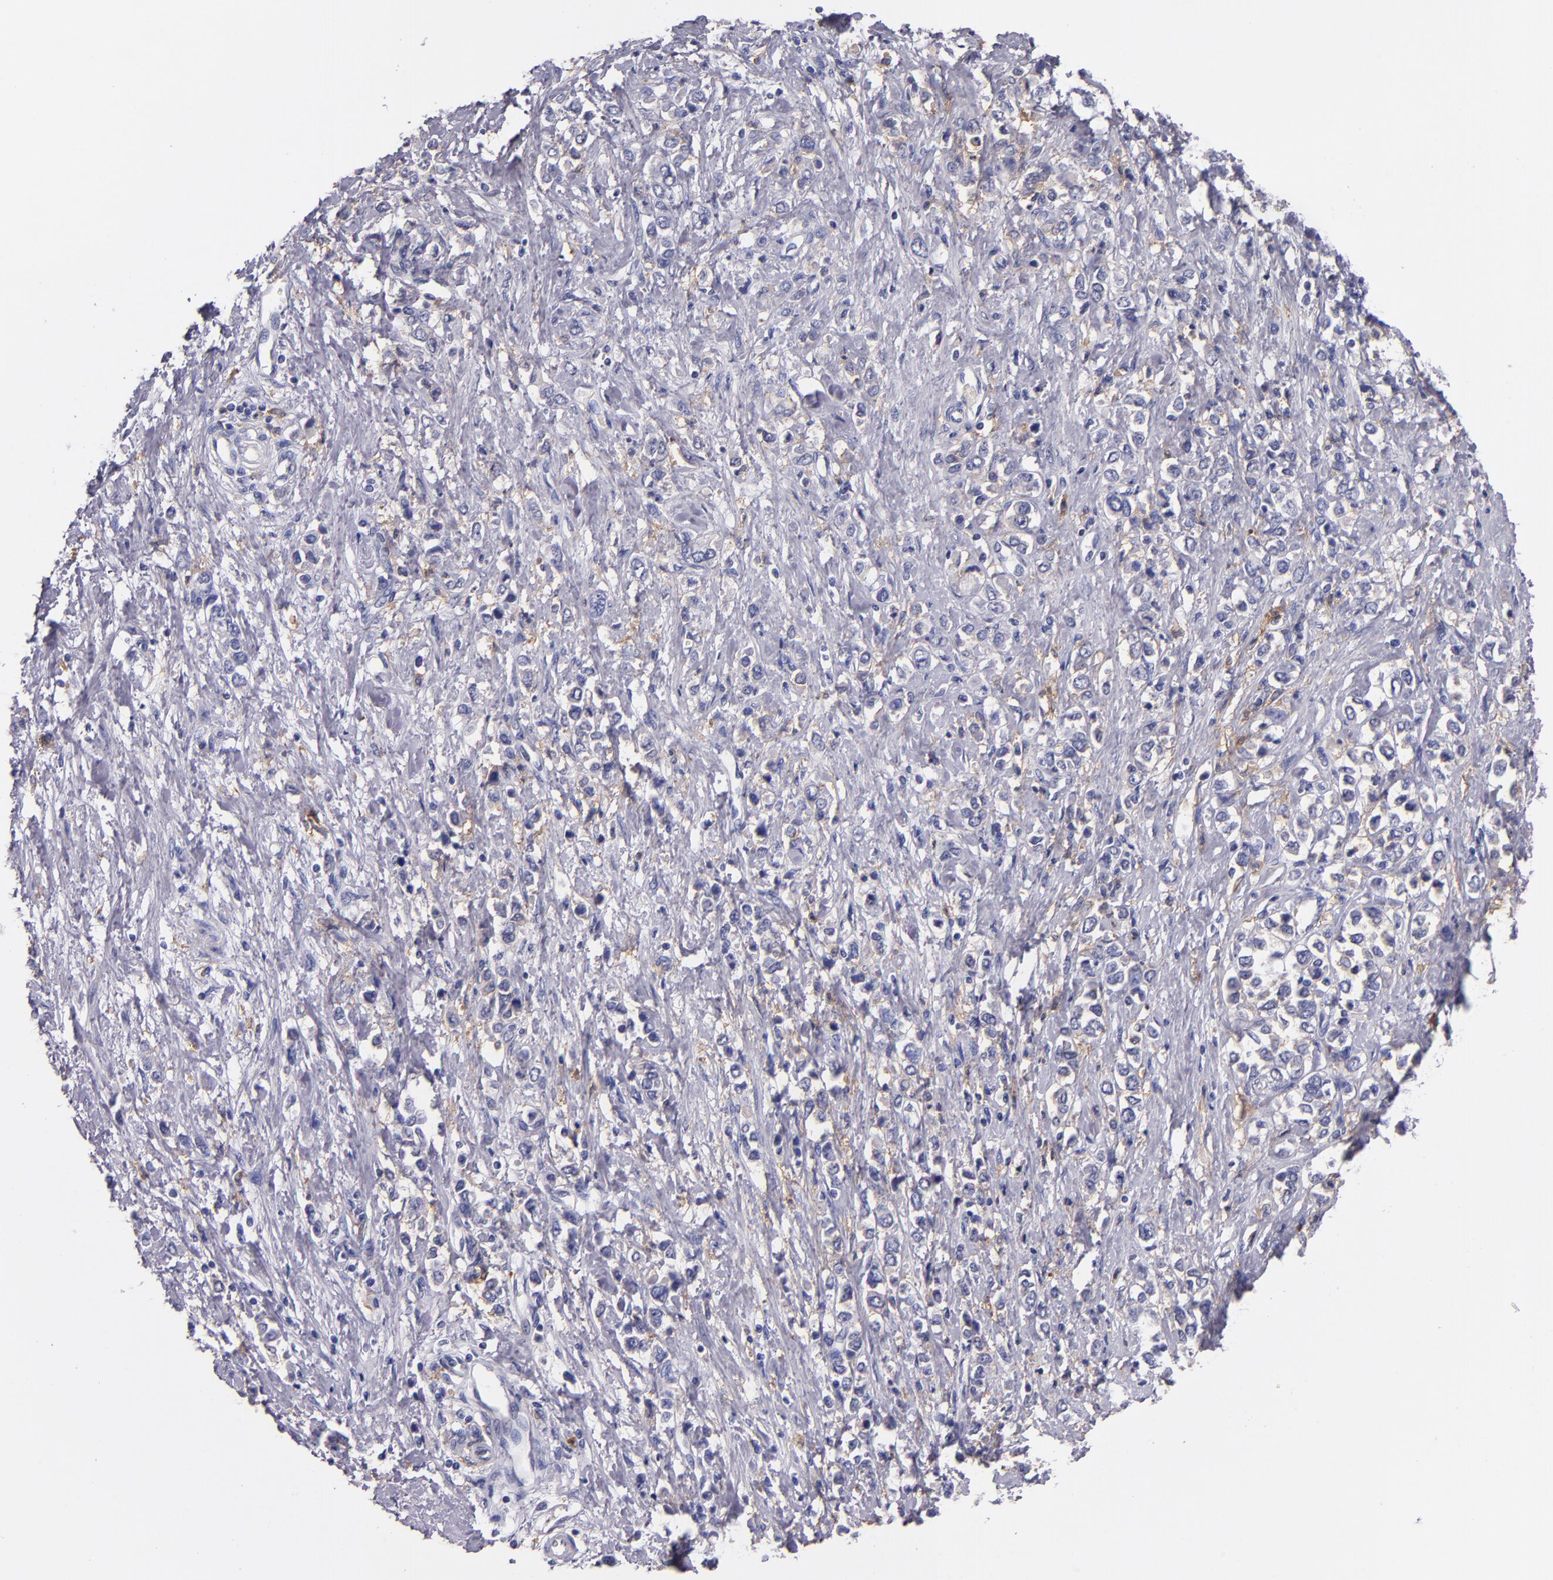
{"staining": {"intensity": "negative", "quantity": "none", "location": "none"}, "tissue": "stomach cancer", "cell_type": "Tumor cells", "image_type": "cancer", "snomed": [{"axis": "morphology", "description": "Adenocarcinoma, NOS"}, {"axis": "topography", "description": "Stomach, upper"}], "caption": "Tumor cells are negative for brown protein staining in adenocarcinoma (stomach).", "gene": "C5AR1", "patient": {"sex": "male", "age": 76}}